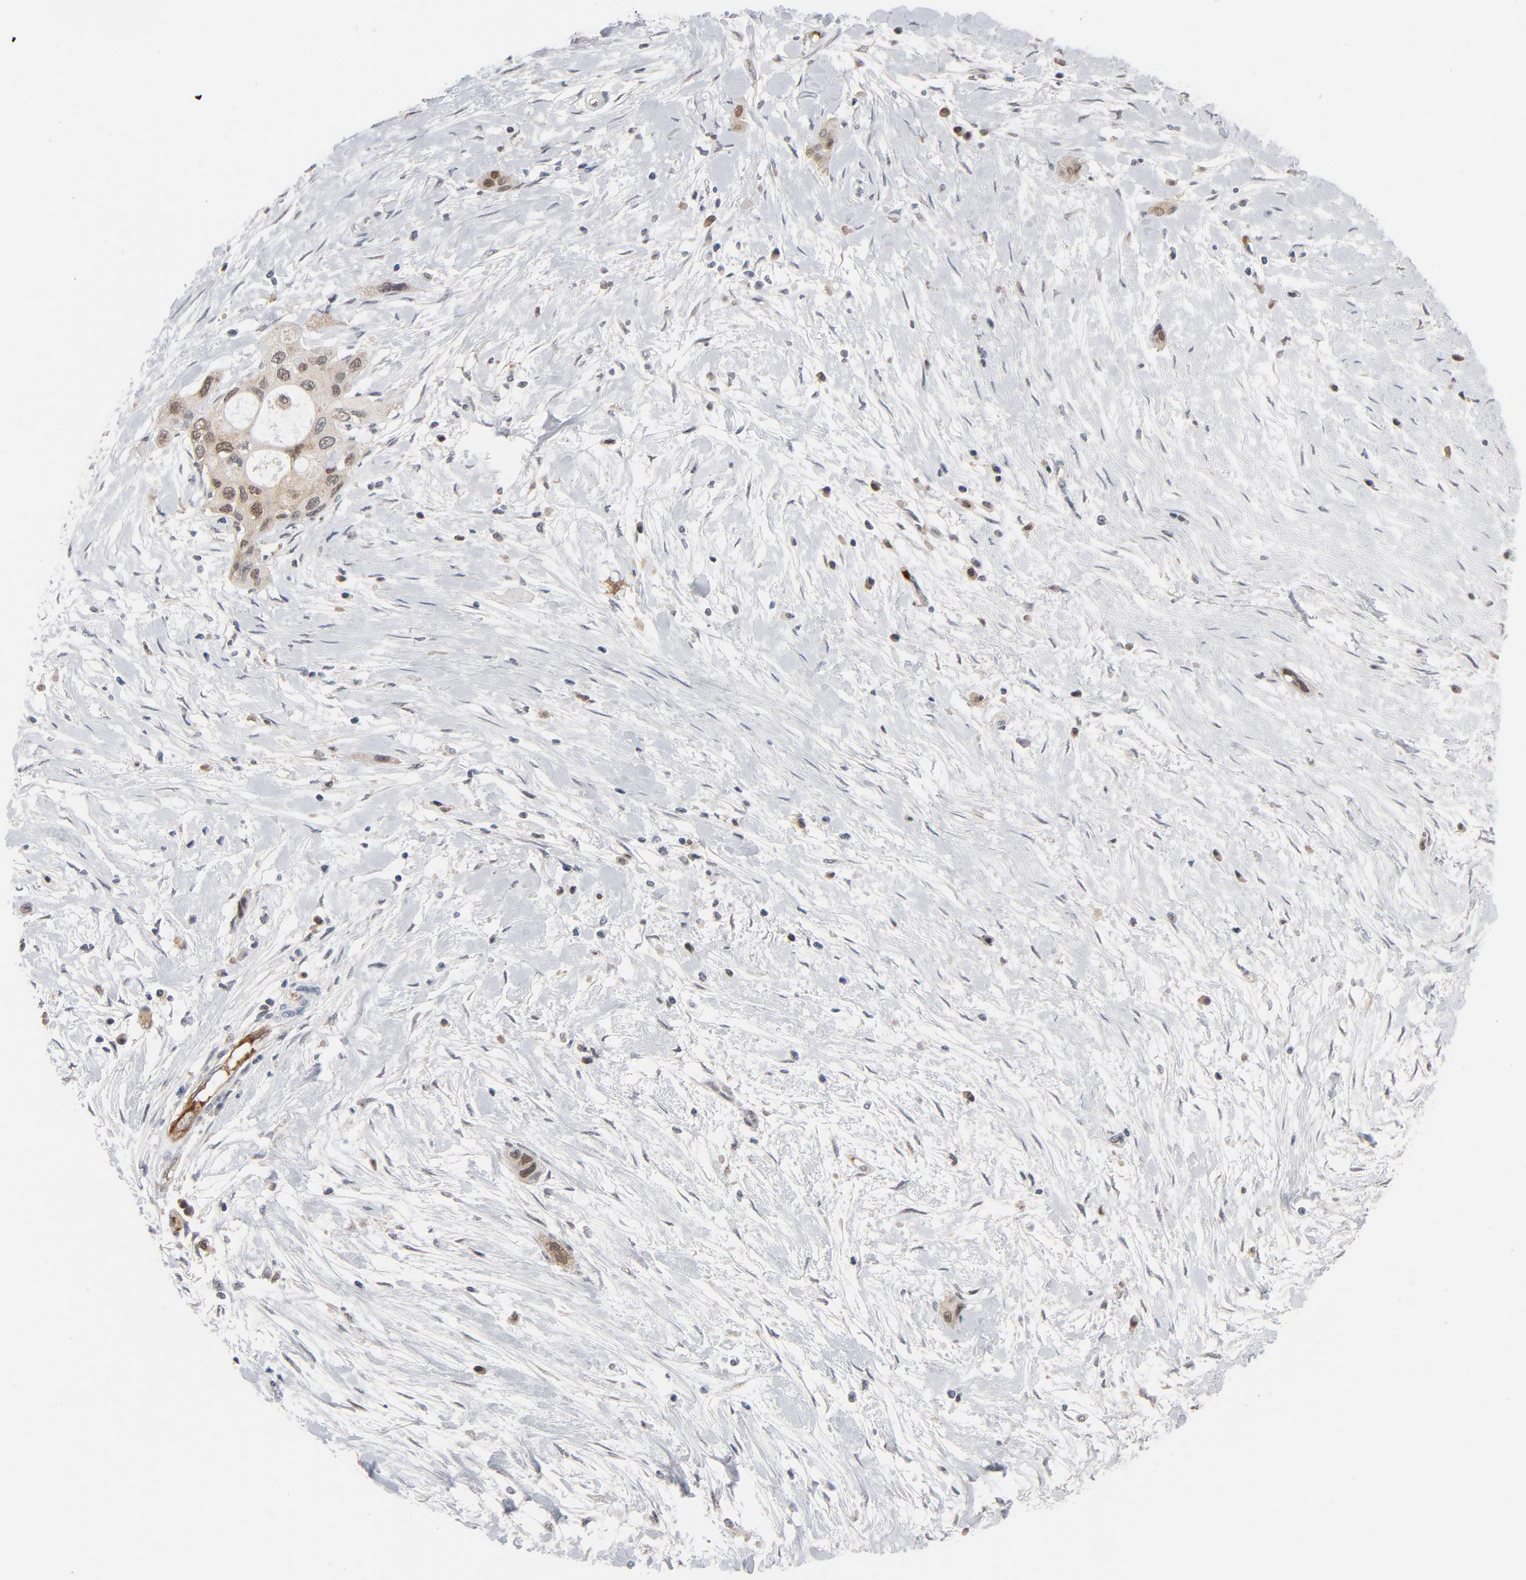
{"staining": {"intensity": "moderate", "quantity": ">75%", "location": "cytoplasmic/membranous,nuclear"}, "tissue": "pancreatic cancer", "cell_type": "Tumor cells", "image_type": "cancer", "snomed": [{"axis": "morphology", "description": "Adenocarcinoma, NOS"}, {"axis": "topography", "description": "Pancreas"}], "caption": "This is a micrograph of IHC staining of pancreatic adenocarcinoma, which shows moderate expression in the cytoplasmic/membranous and nuclear of tumor cells.", "gene": "PRDX1", "patient": {"sex": "female", "age": 60}}